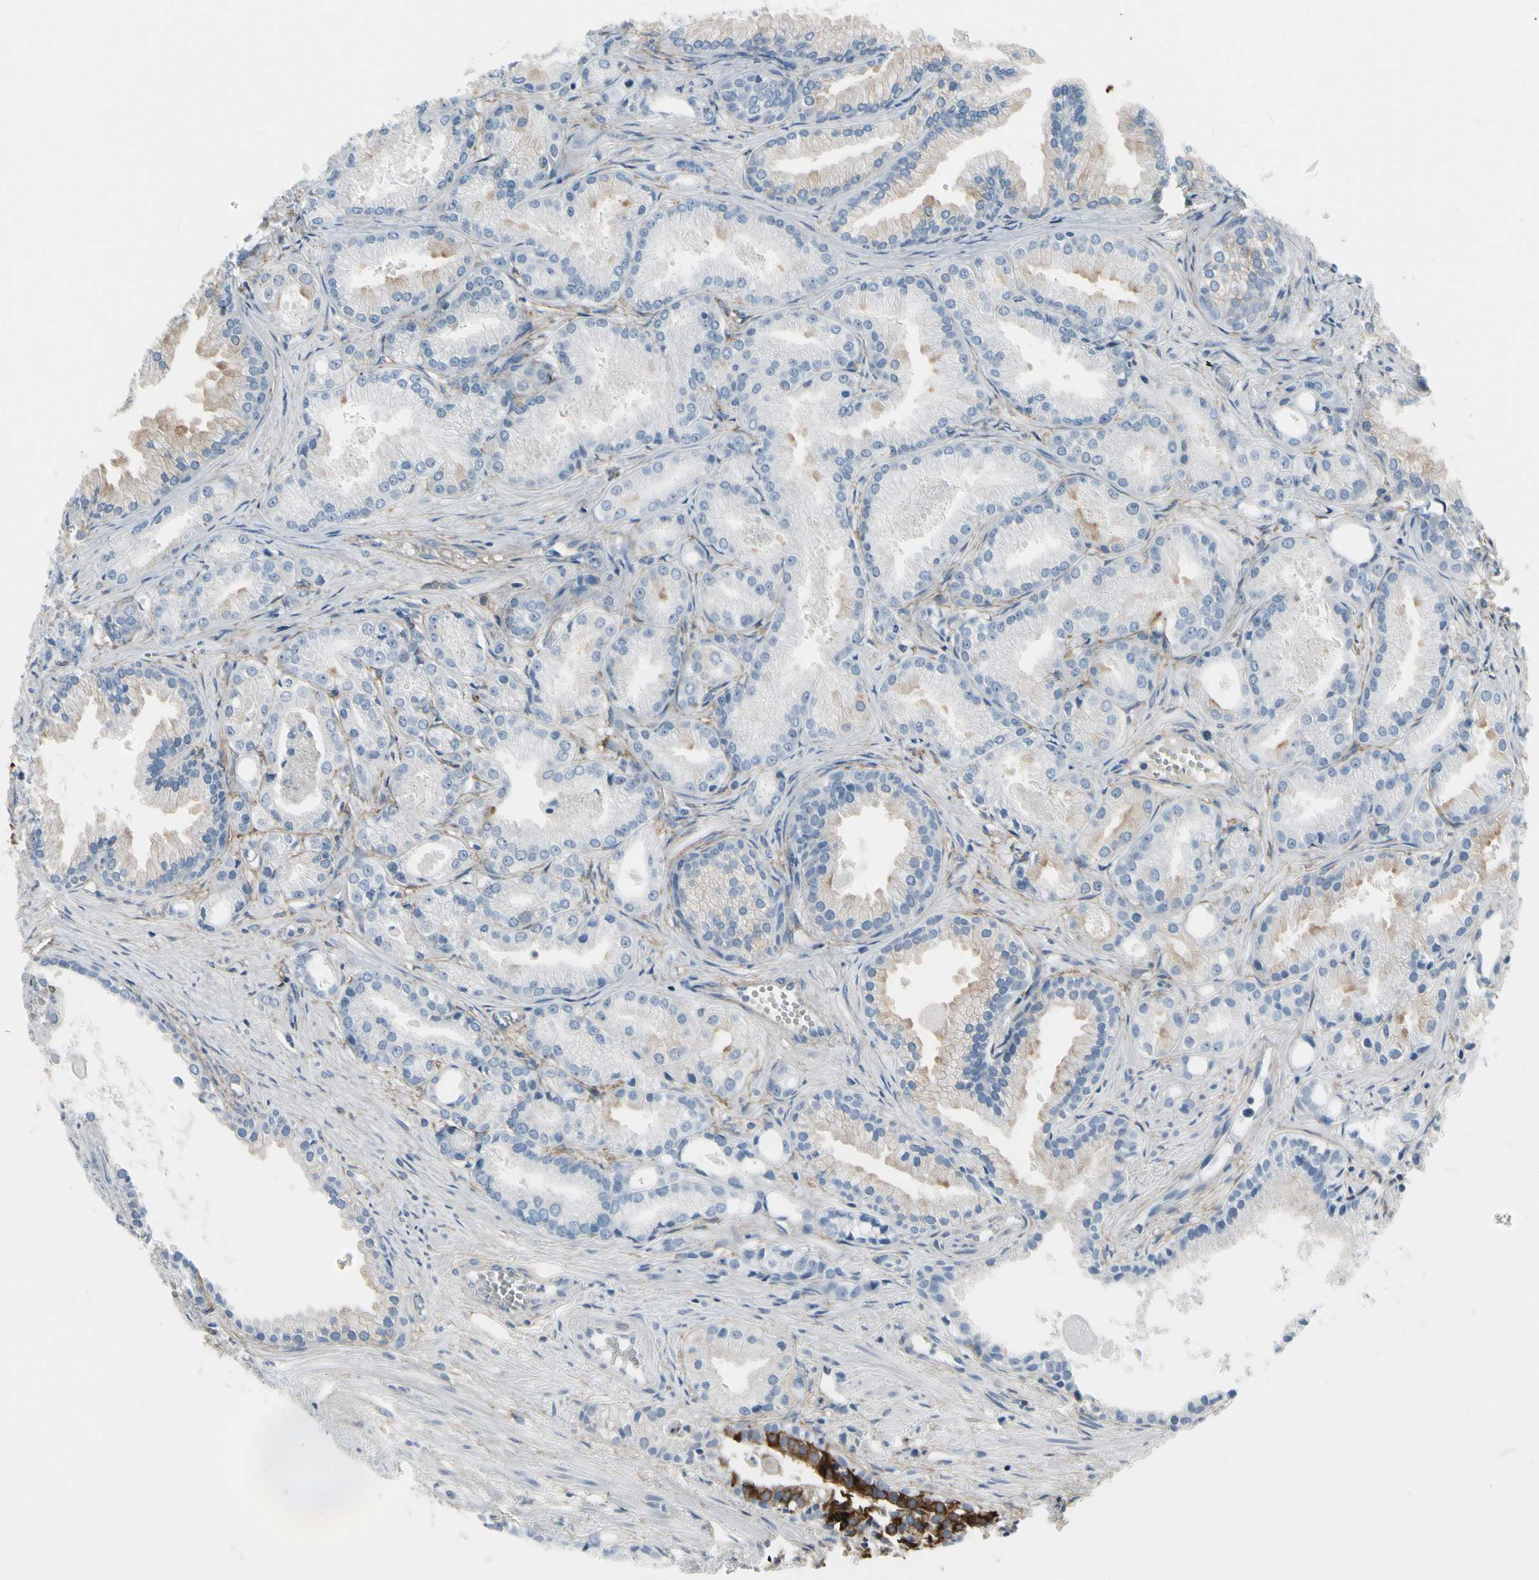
{"staining": {"intensity": "strong", "quantity": "<25%", "location": "cytoplasmic/membranous"}, "tissue": "prostate cancer", "cell_type": "Tumor cells", "image_type": "cancer", "snomed": [{"axis": "morphology", "description": "Adenocarcinoma, Low grade"}, {"axis": "topography", "description": "Prostate"}], "caption": "A high-resolution micrograph shows immunohistochemistry staining of prostate low-grade adenocarcinoma, which reveals strong cytoplasmic/membranous positivity in about <25% of tumor cells.", "gene": "PIGR", "patient": {"sex": "male", "age": 72}}